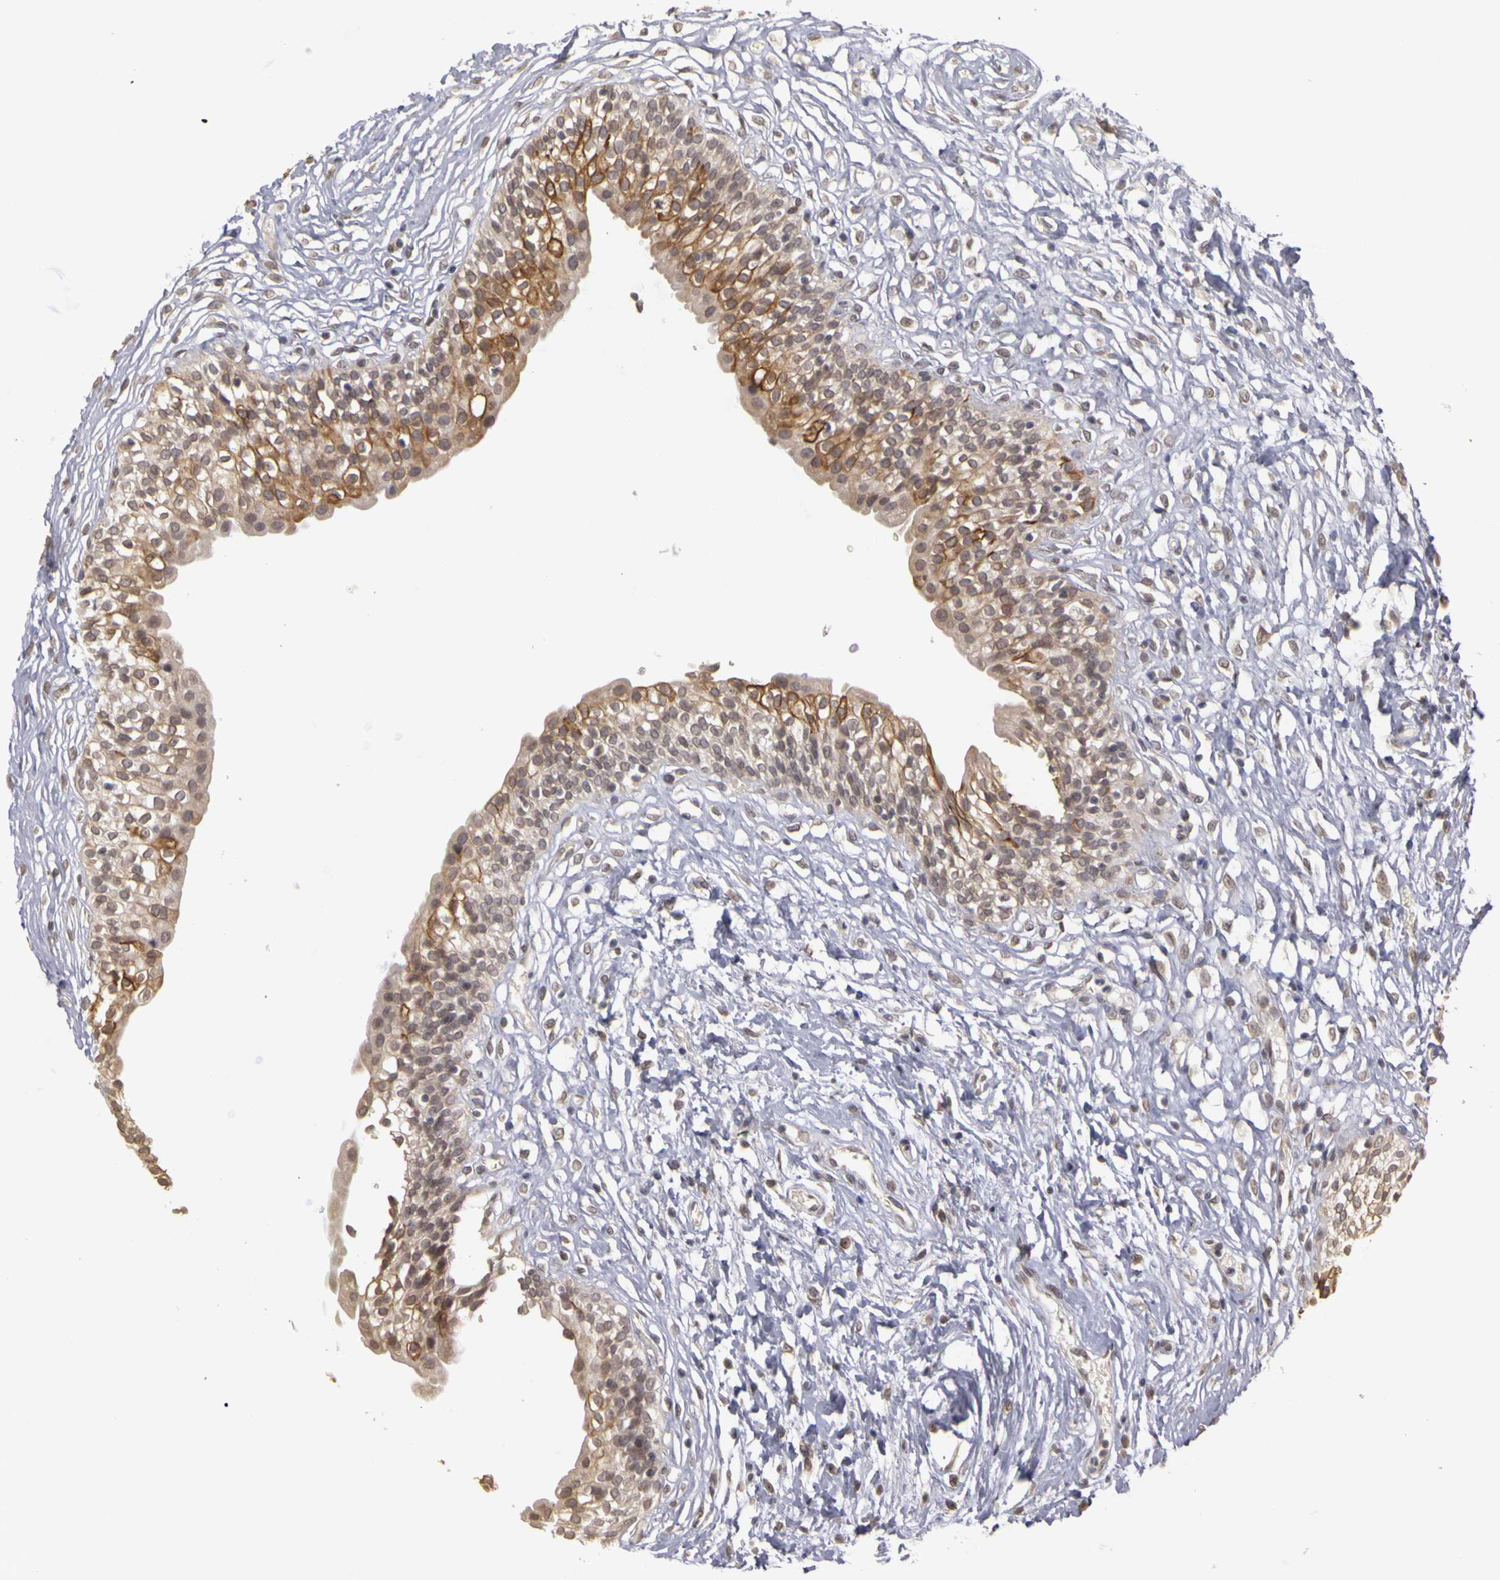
{"staining": {"intensity": "moderate", "quantity": "25%-75%", "location": "cytoplasmic/membranous"}, "tissue": "urinary bladder", "cell_type": "Urothelial cells", "image_type": "normal", "snomed": [{"axis": "morphology", "description": "Adenocarcinoma, NOS"}, {"axis": "topography", "description": "Urinary bladder"}], "caption": "Protein staining demonstrates moderate cytoplasmic/membranous expression in approximately 25%-75% of urothelial cells in unremarkable urinary bladder.", "gene": "FRMD7", "patient": {"sex": "male", "age": 61}}